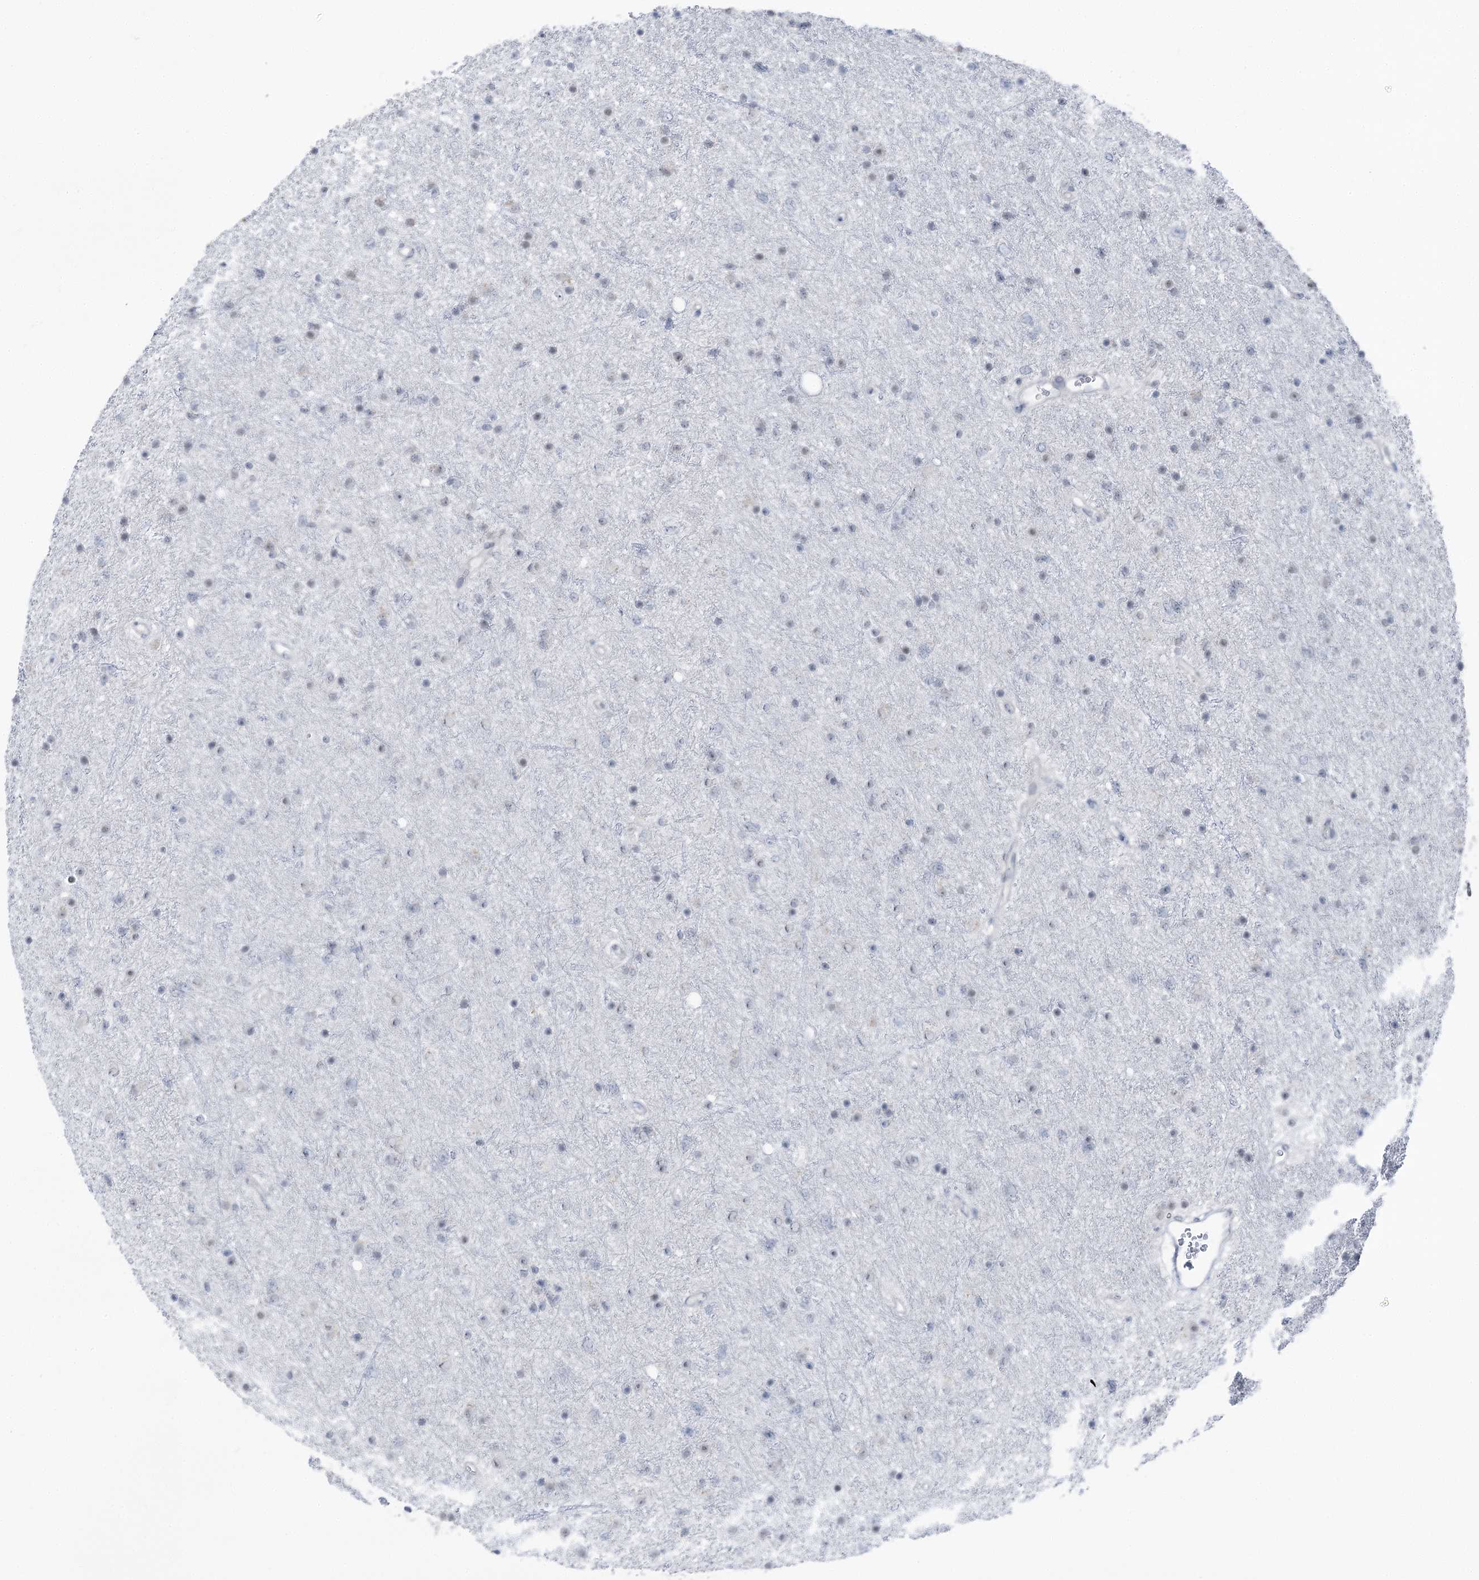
{"staining": {"intensity": "negative", "quantity": "none", "location": "none"}, "tissue": "glioma", "cell_type": "Tumor cells", "image_type": "cancer", "snomed": [{"axis": "morphology", "description": "Glioma, malignant, Low grade"}, {"axis": "topography", "description": "Cerebral cortex"}], "caption": "A photomicrograph of glioma stained for a protein exhibits no brown staining in tumor cells.", "gene": "STEEP1", "patient": {"sex": "female", "age": 39}}